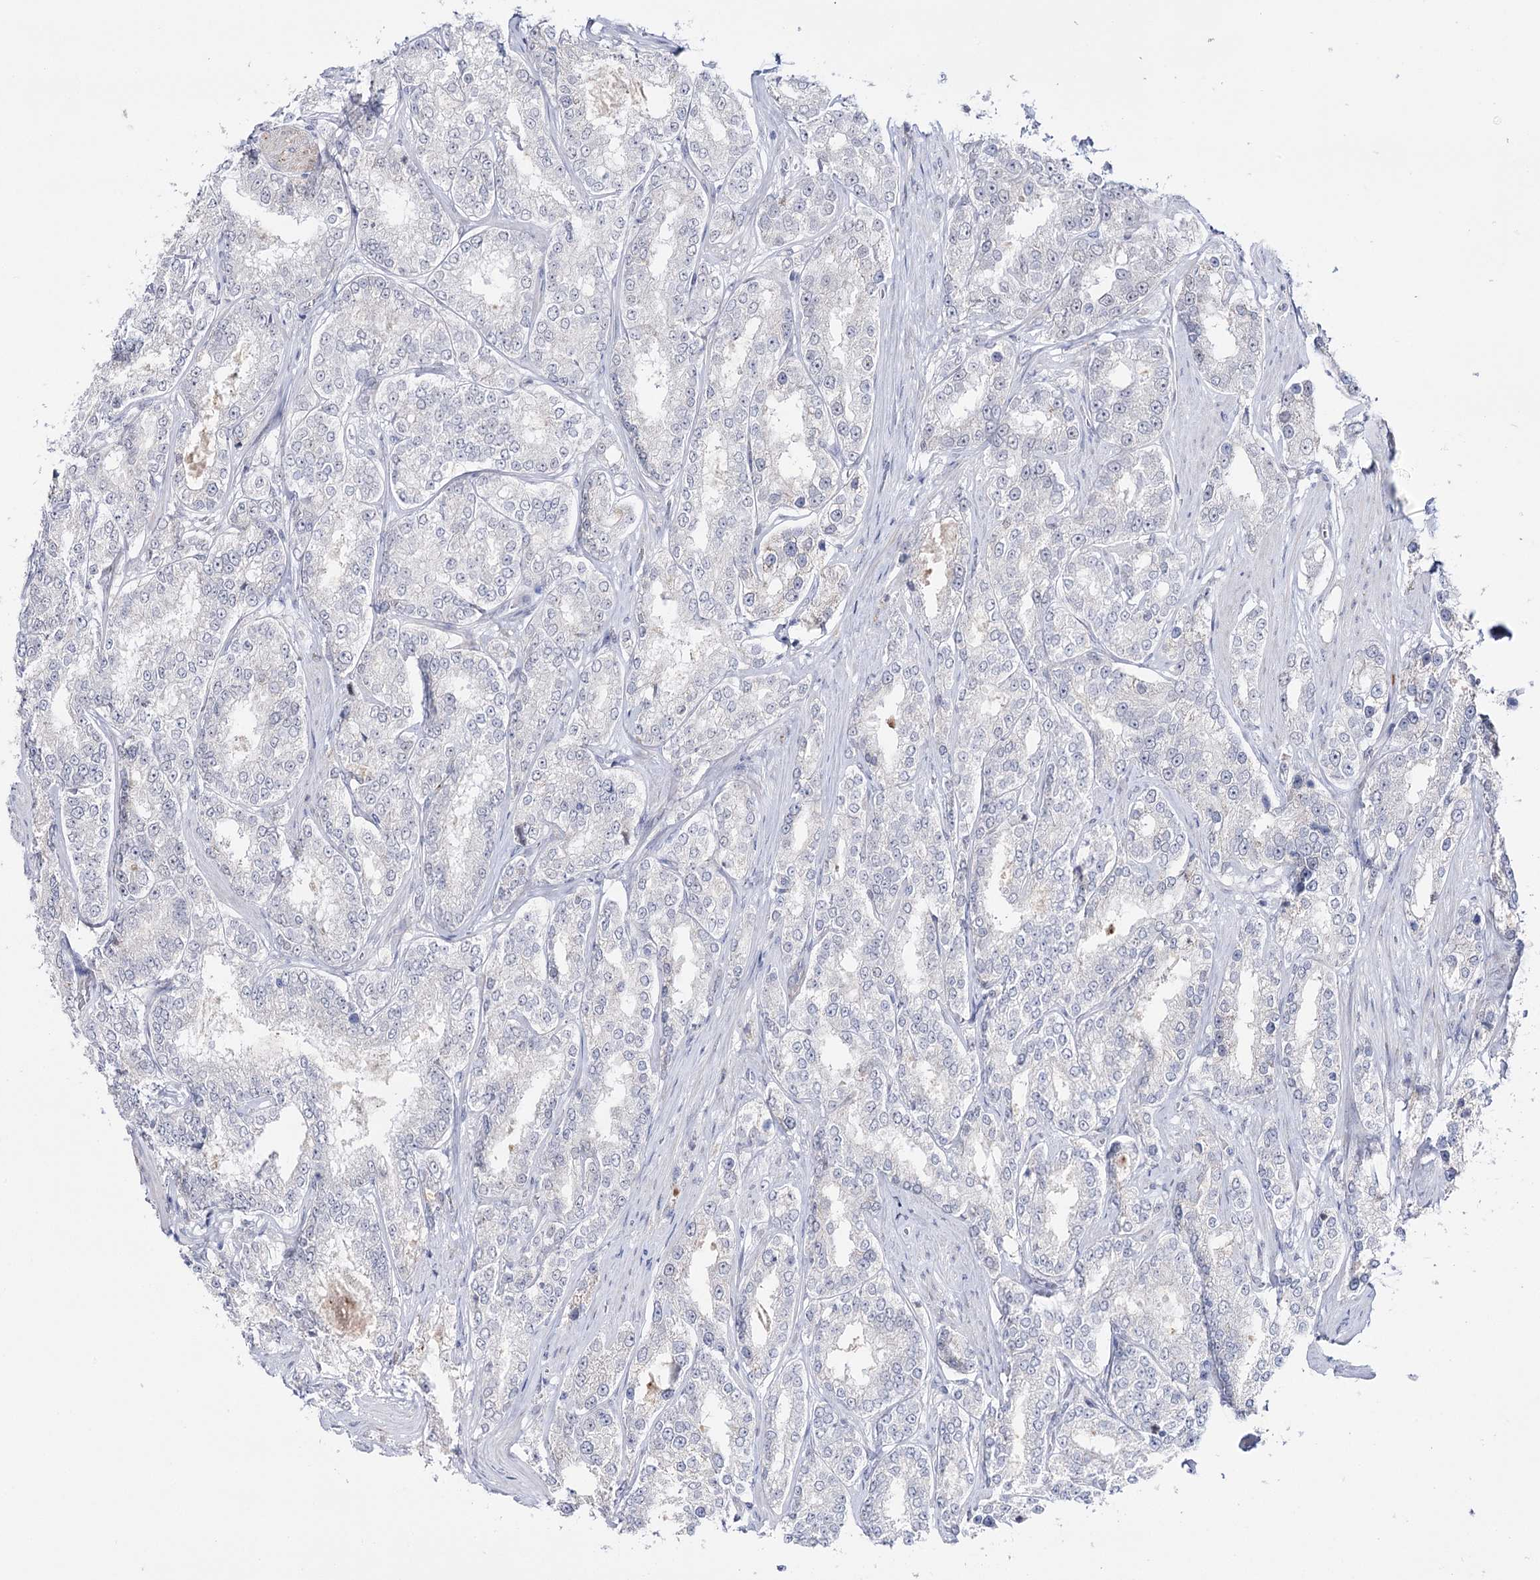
{"staining": {"intensity": "negative", "quantity": "none", "location": "none"}, "tissue": "prostate cancer", "cell_type": "Tumor cells", "image_type": "cancer", "snomed": [{"axis": "morphology", "description": "Normal tissue, NOS"}, {"axis": "morphology", "description": "Adenocarcinoma, High grade"}, {"axis": "topography", "description": "Prostate"}], "caption": "Immunohistochemistry (IHC) of human prostate cancer (high-grade adenocarcinoma) demonstrates no expression in tumor cells. Brightfield microscopy of immunohistochemistry (IHC) stained with DAB (3,3'-diaminobenzidine) (brown) and hematoxylin (blue), captured at high magnification.", "gene": "RBM15B", "patient": {"sex": "male", "age": 83}}